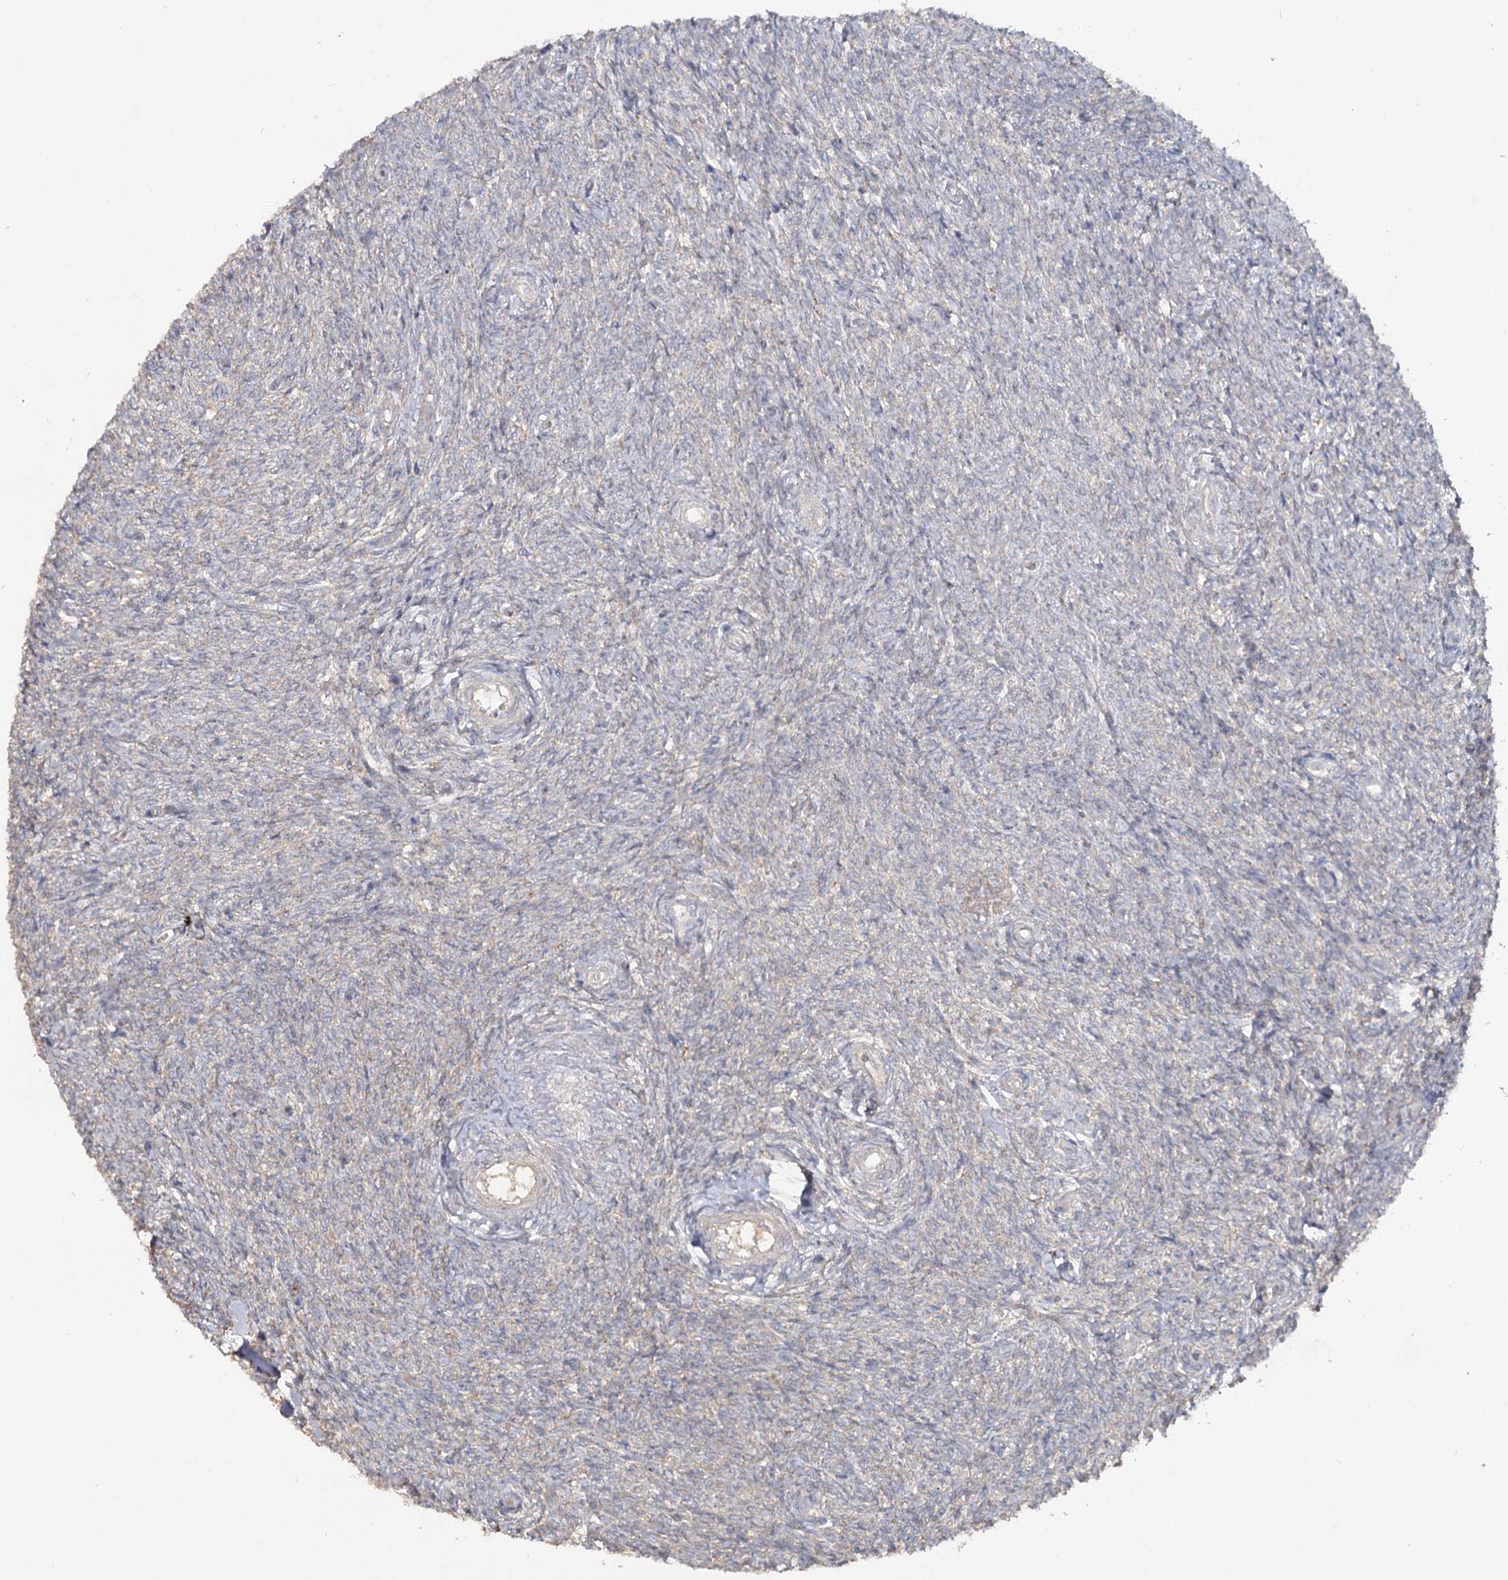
{"staining": {"intensity": "negative", "quantity": "none", "location": "none"}, "tissue": "ovary", "cell_type": "Ovarian stroma cells", "image_type": "normal", "snomed": [{"axis": "morphology", "description": "Normal tissue, NOS"}, {"axis": "topography", "description": "Ovary"}], "caption": "Immunohistochemical staining of unremarkable ovary exhibits no significant expression in ovarian stroma cells.", "gene": "ANGPTL5", "patient": {"sex": "female", "age": 44}}